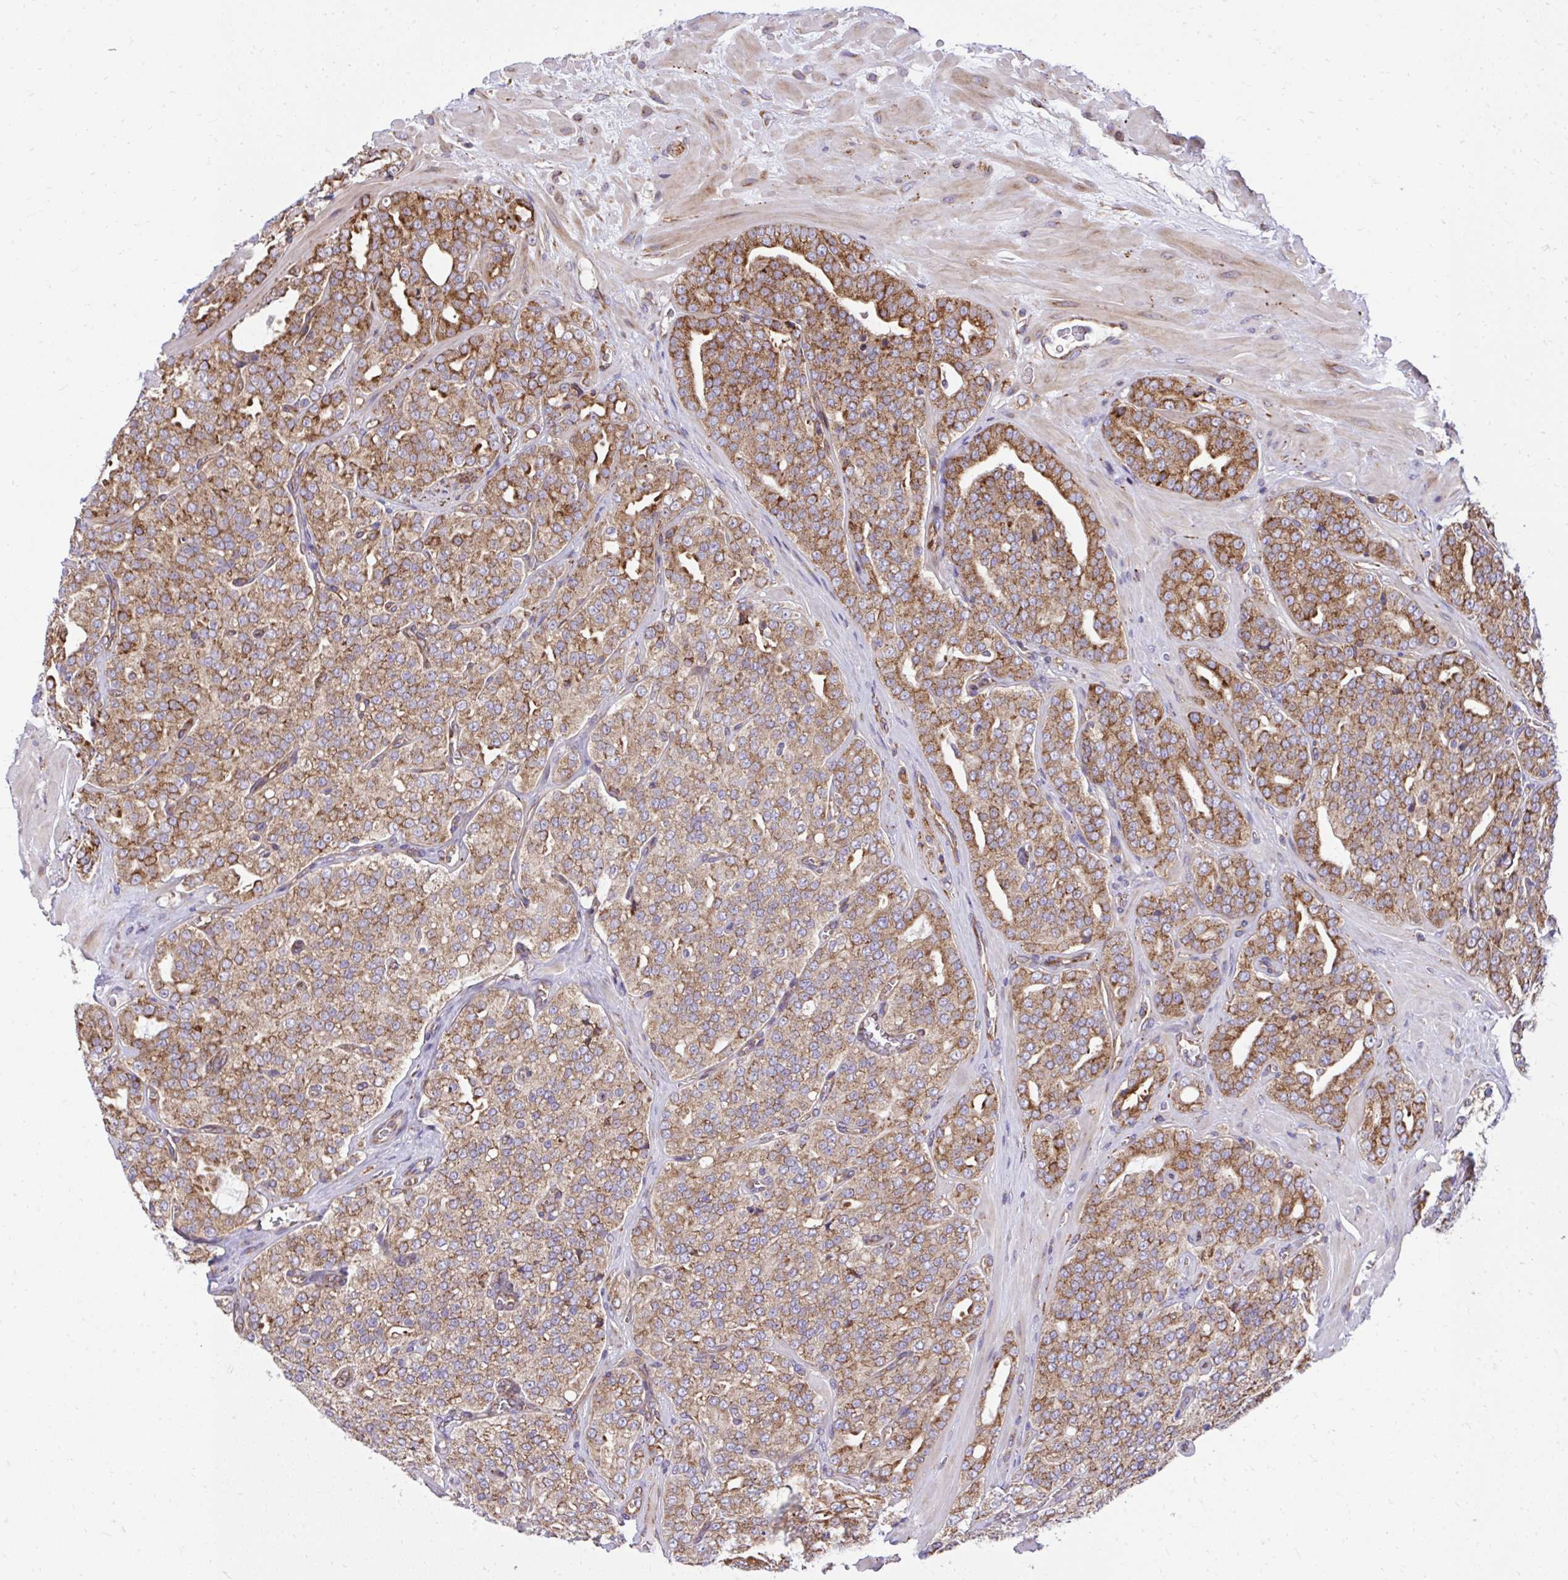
{"staining": {"intensity": "moderate", "quantity": ">75%", "location": "cytoplasmic/membranous"}, "tissue": "prostate cancer", "cell_type": "Tumor cells", "image_type": "cancer", "snomed": [{"axis": "morphology", "description": "Adenocarcinoma, High grade"}, {"axis": "topography", "description": "Prostate"}], "caption": "A brown stain highlights moderate cytoplasmic/membranous expression of a protein in prostate adenocarcinoma (high-grade) tumor cells. (DAB IHC with brightfield microscopy, high magnification).", "gene": "NMNAT3", "patient": {"sex": "male", "age": 66}}